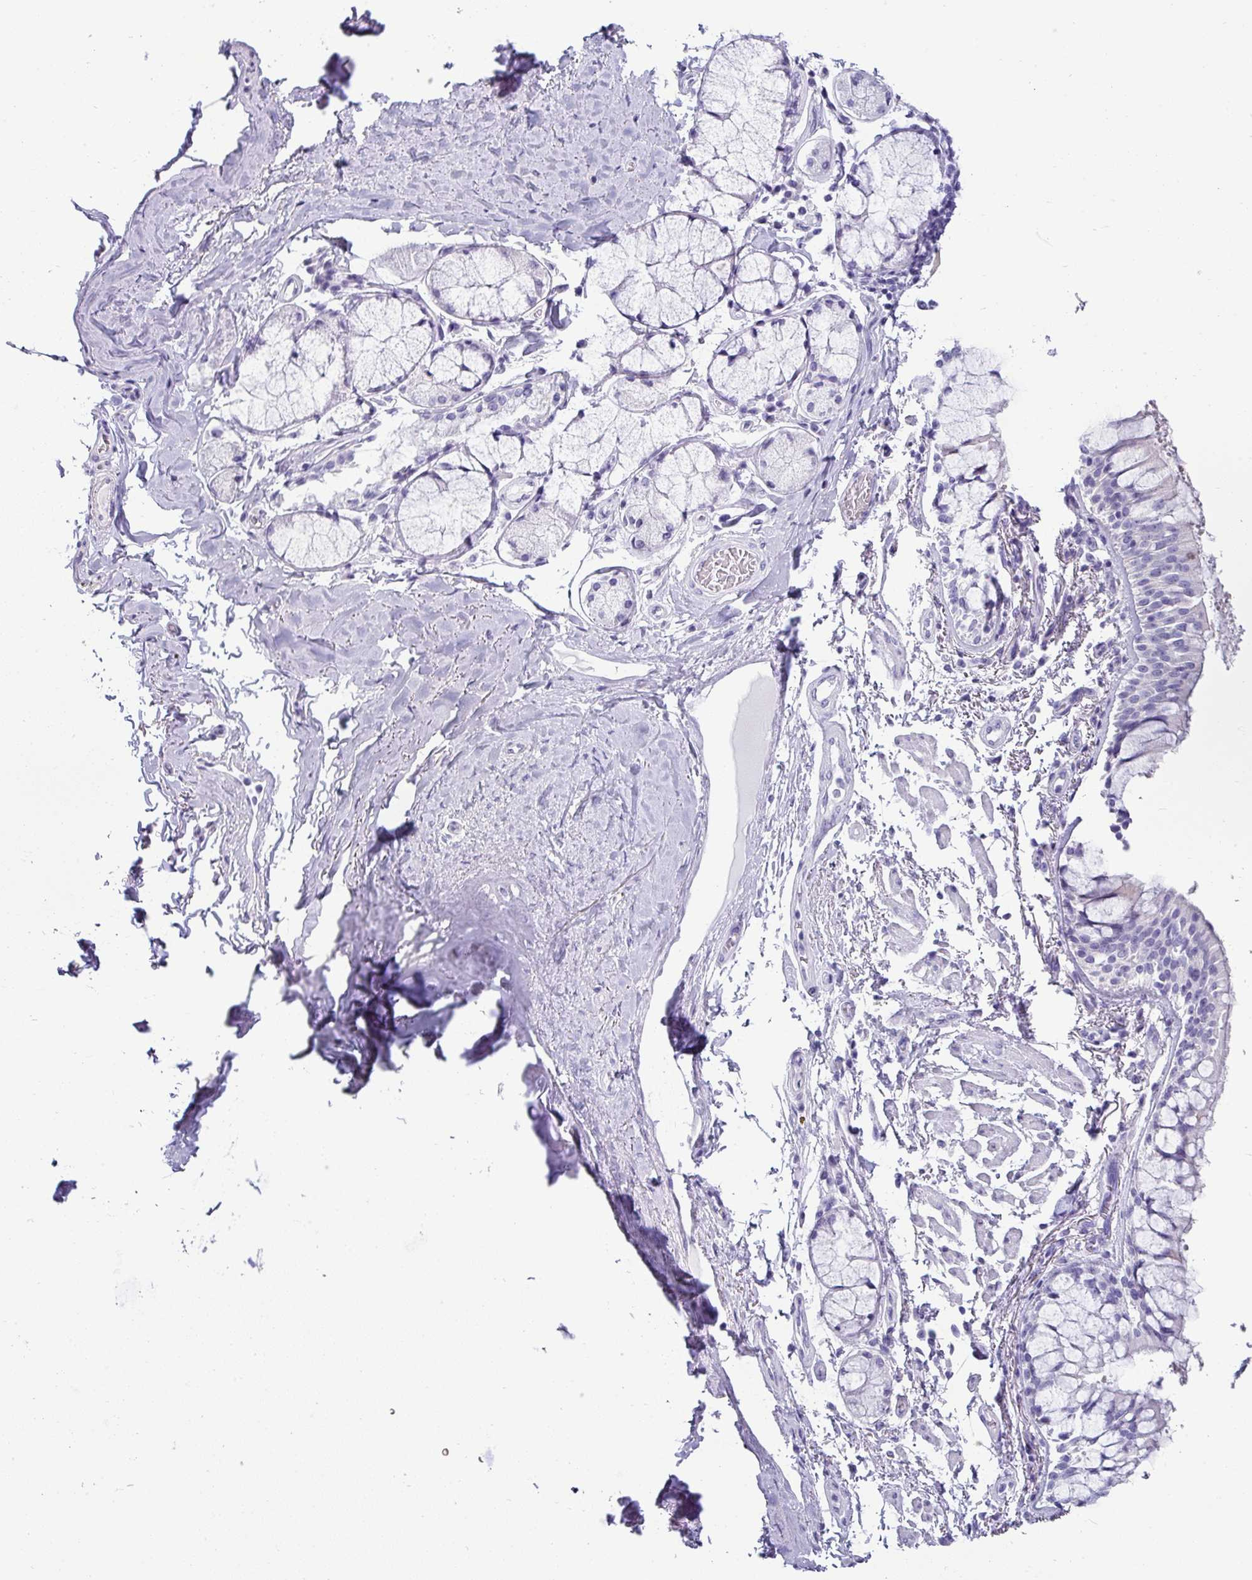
{"staining": {"intensity": "negative", "quantity": "none", "location": "none"}, "tissue": "bronchus", "cell_type": "Respiratory epithelial cells", "image_type": "normal", "snomed": [{"axis": "morphology", "description": "Normal tissue, NOS"}, {"axis": "topography", "description": "Bronchus"}], "caption": "An immunohistochemistry (IHC) micrograph of benign bronchus is shown. There is no staining in respiratory epithelial cells of bronchus.", "gene": "VCX2", "patient": {"sex": "male", "age": 70}}